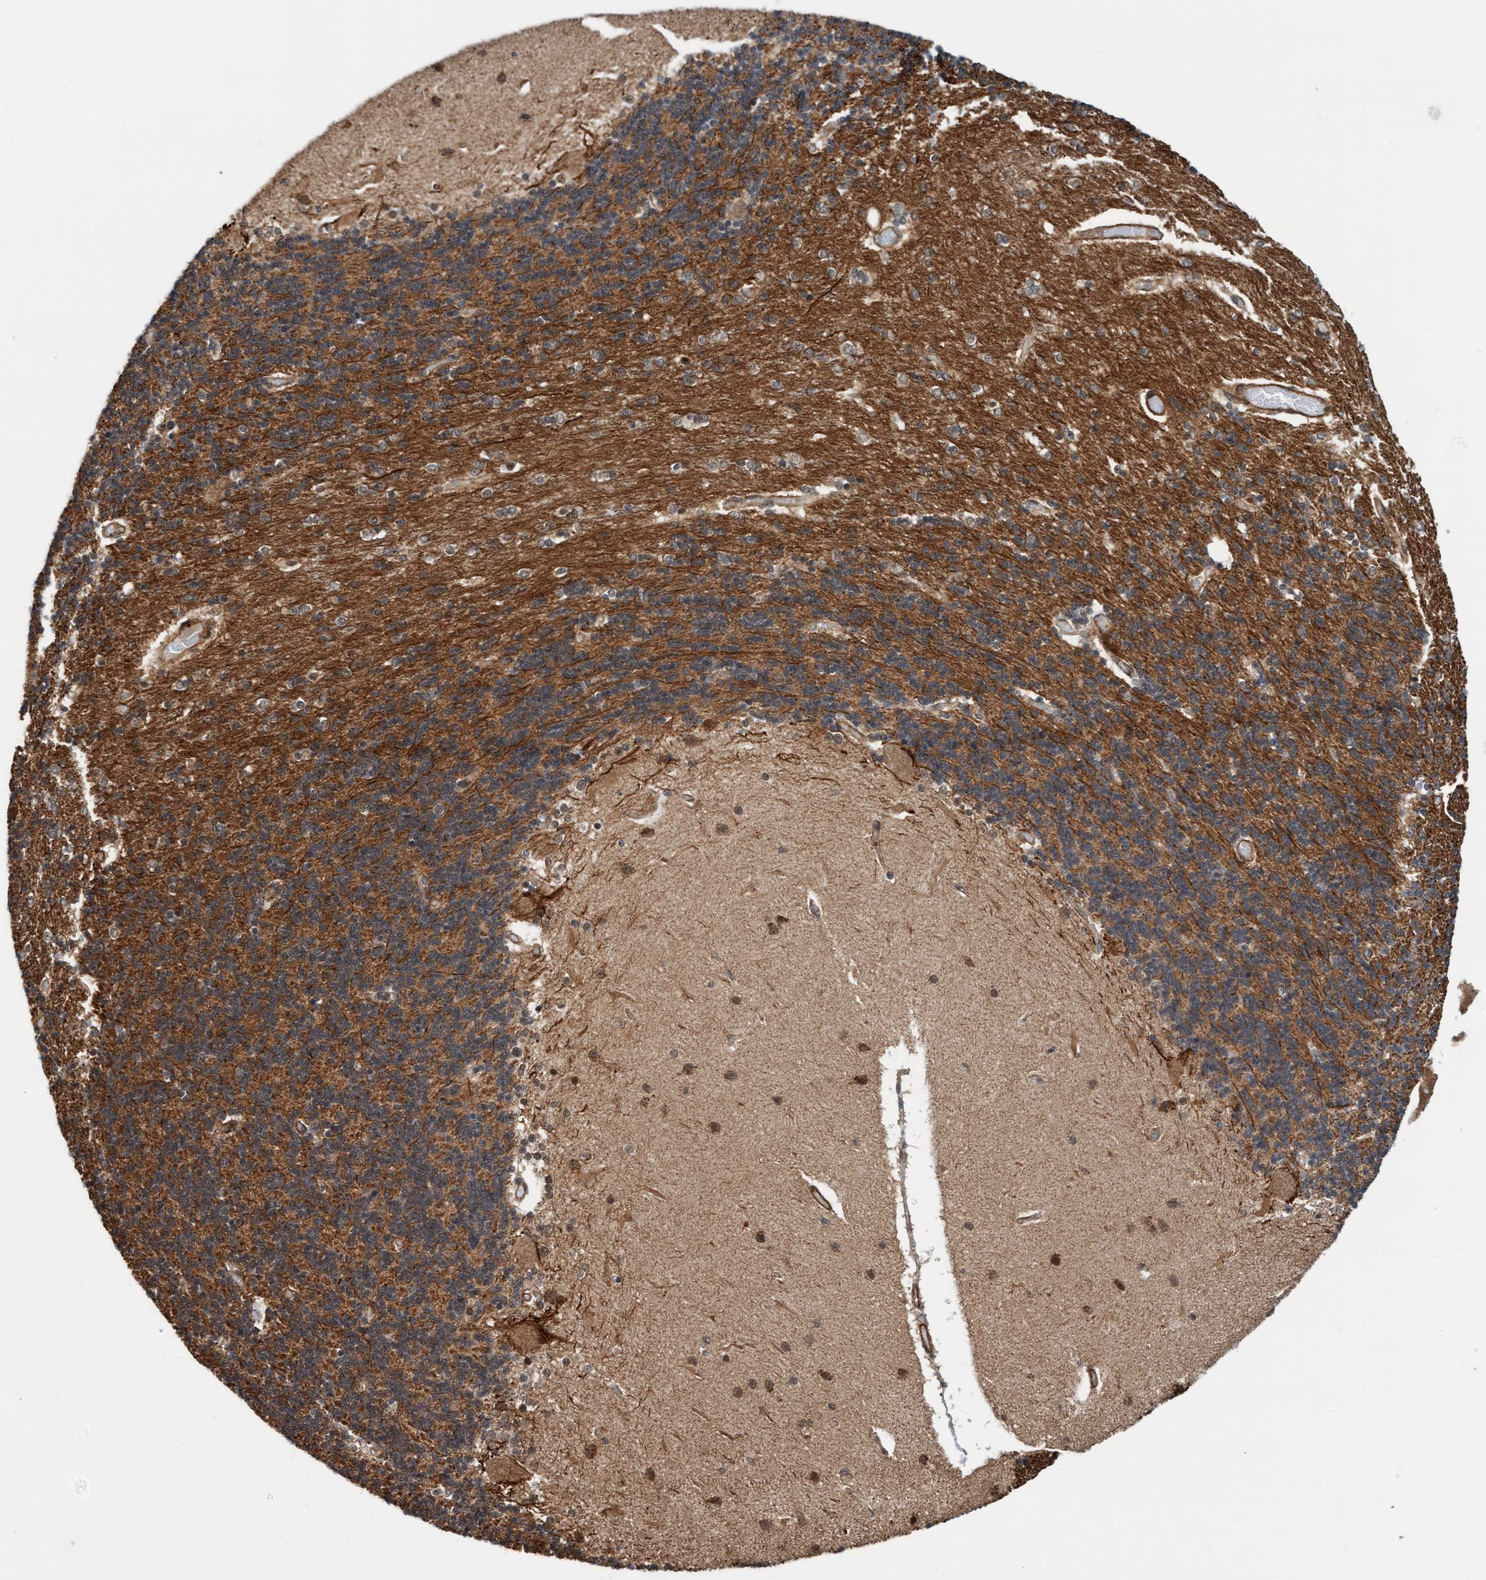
{"staining": {"intensity": "strong", "quantity": "25%-75%", "location": "cytoplasmic/membranous"}, "tissue": "cerebellum", "cell_type": "Cells in granular layer", "image_type": "normal", "snomed": [{"axis": "morphology", "description": "Normal tissue, NOS"}, {"axis": "topography", "description": "Cerebellum"}], "caption": "Protein staining displays strong cytoplasmic/membranous expression in about 25%-75% of cells in granular layer in benign cerebellum.", "gene": "STXBP4", "patient": {"sex": "female", "age": 54}}